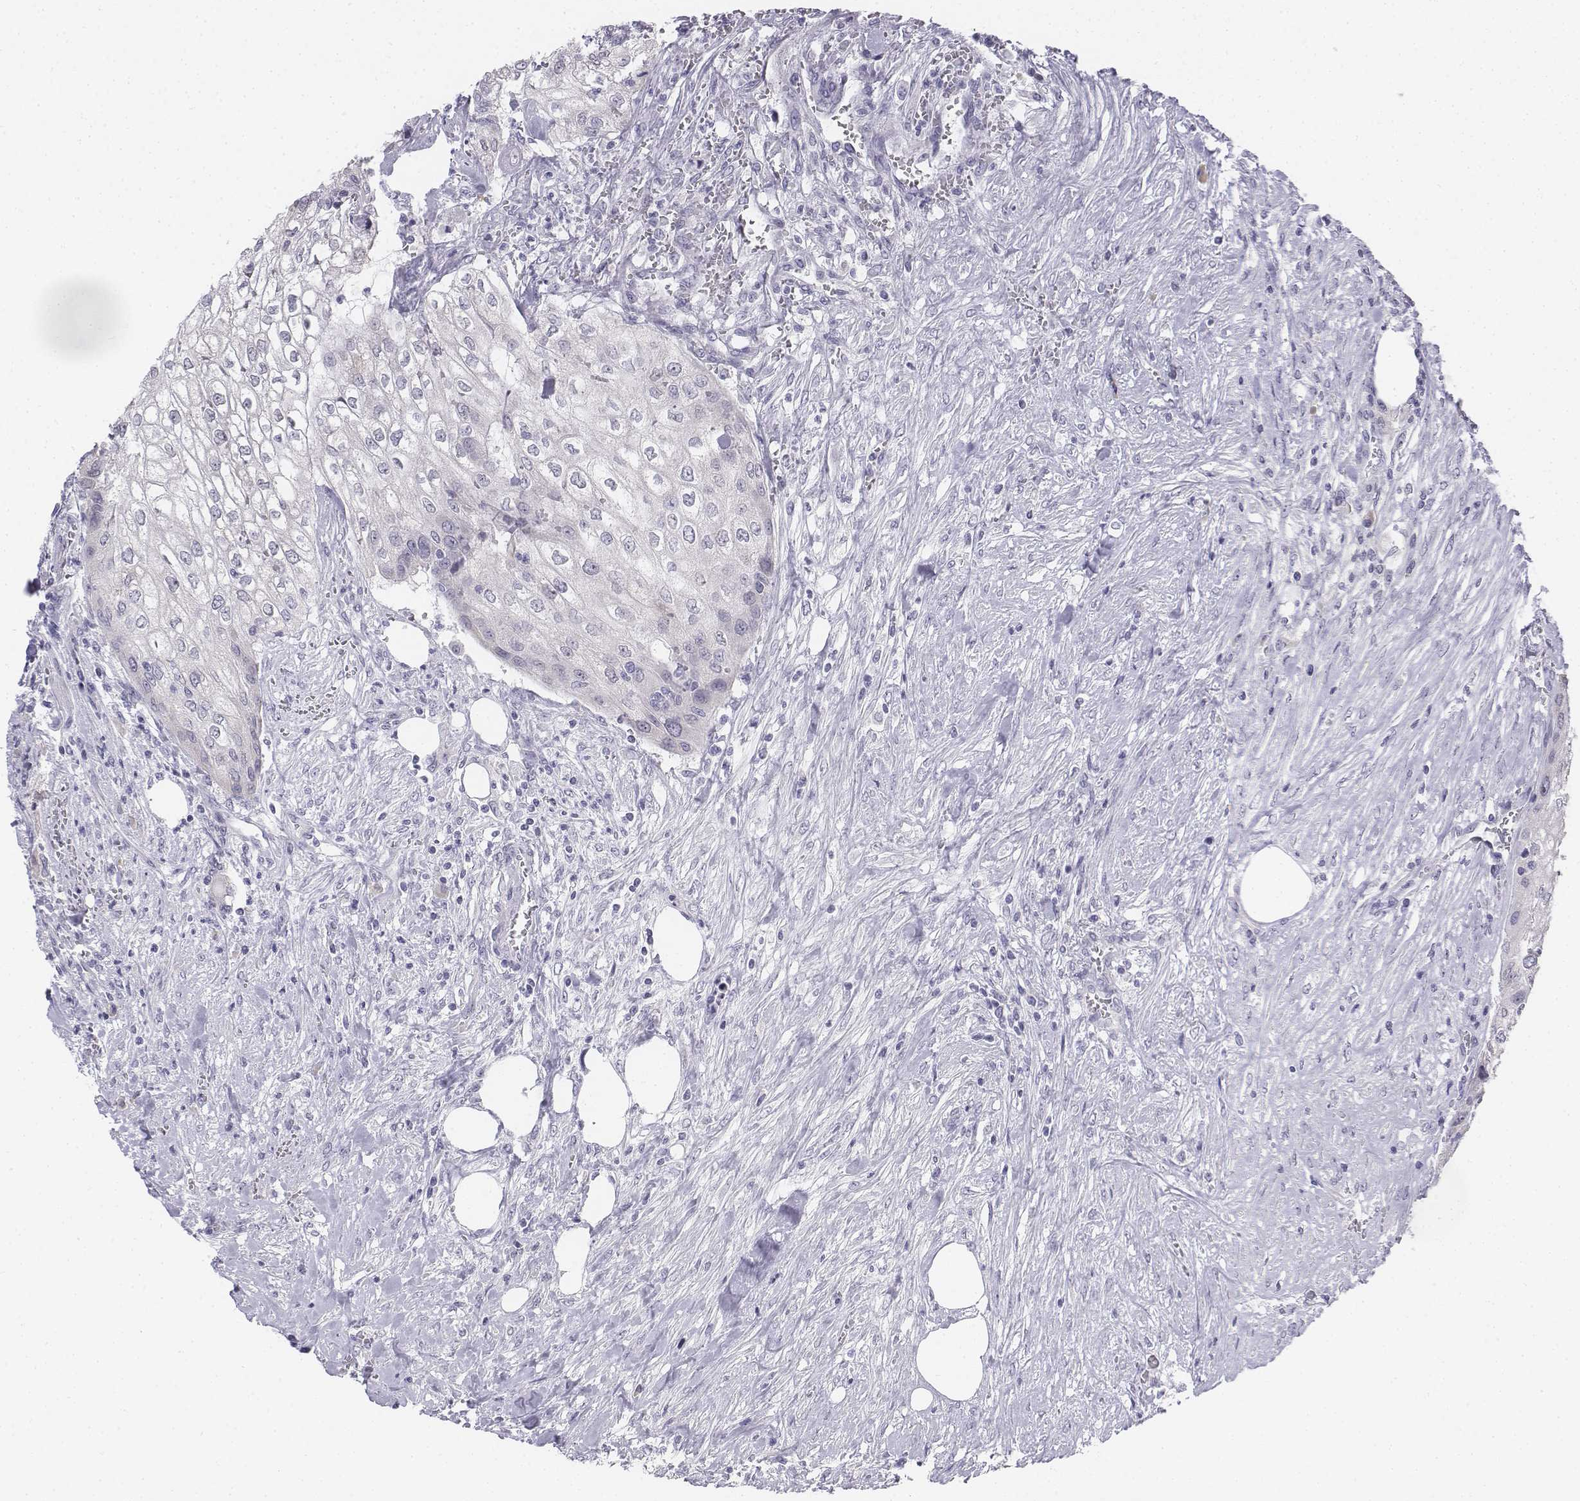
{"staining": {"intensity": "negative", "quantity": "none", "location": "none"}, "tissue": "urothelial cancer", "cell_type": "Tumor cells", "image_type": "cancer", "snomed": [{"axis": "morphology", "description": "Urothelial carcinoma, High grade"}, {"axis": "topography", "description": "Urinary bladder"}], "caption": "IHC of urothelial cancer displays no expression in tumor cells.", "gene": "PENK", "patient": {"sex": "male", "age": 62}}